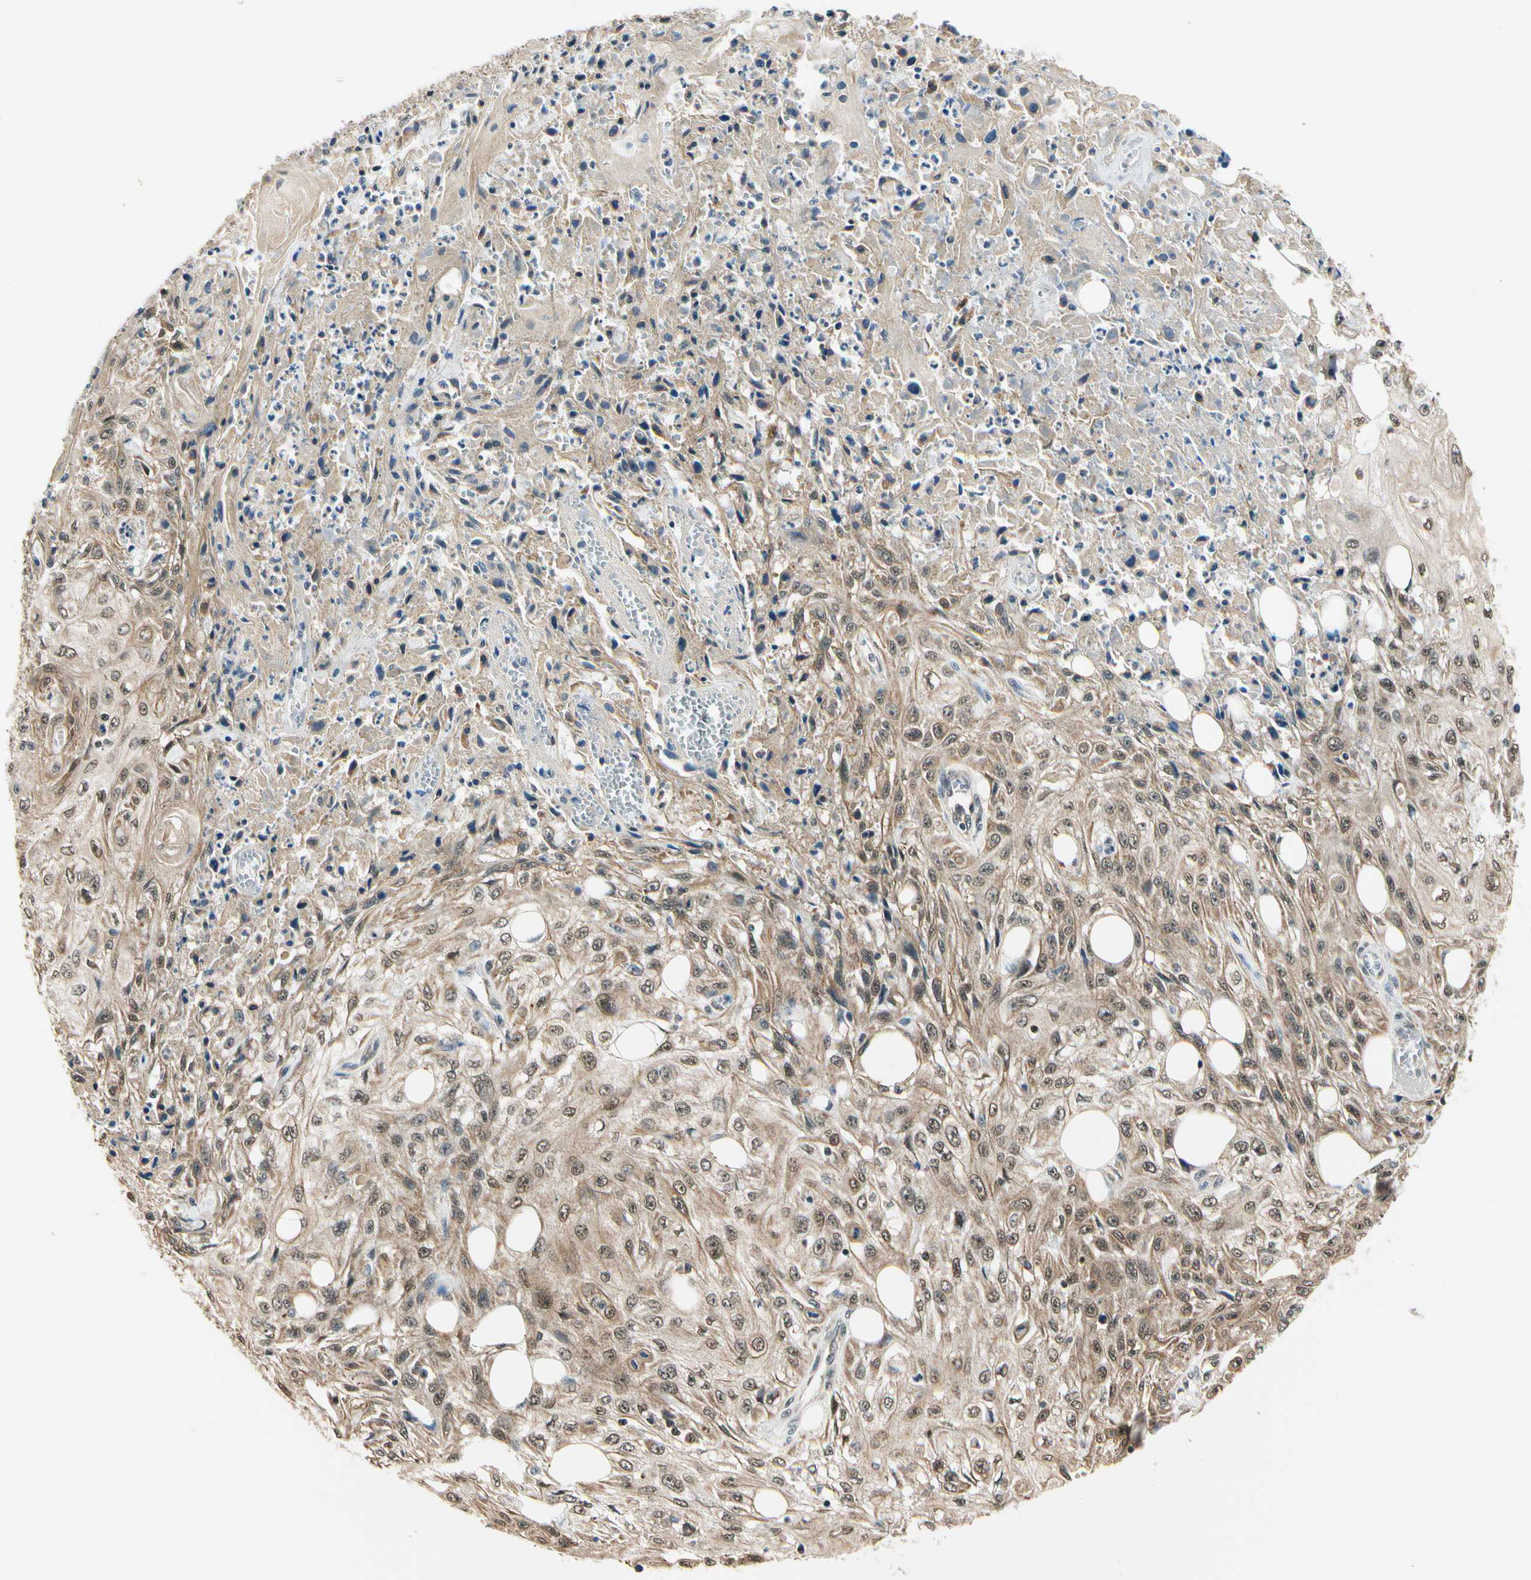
{"staining": {"intensity": "moderate", "quantity": ">75%", "location": "cytoplasmic/membranous"}, "tissue": "skin cancer", "cell_type": "Tumor cells", "image_type": "cancer", "snomed": [{"axis": "morphology", "description": "Squamous cell carcinoma, NOS"}, {"axis": "morphology", "description": "Squamous cell carcinoma, metastatic, NOS"}, {"axis": "topography", "description": "Skin"}, {"axis": "topography", "description": "Lymph node"}], "caption": "Skin cancer (squamous cell carcinoma) tissue exhibits moderate cytoplasmic/membranous expression in about >75% of tumor cells, visualized by immunohistochemistry. The staining is performed using DAB brown chromogen to label protein expression. The nuclei are counter-stained blue using hematoxylin.", "gene": "PDK2", "patient": {"sex": "male", "age": 75}}